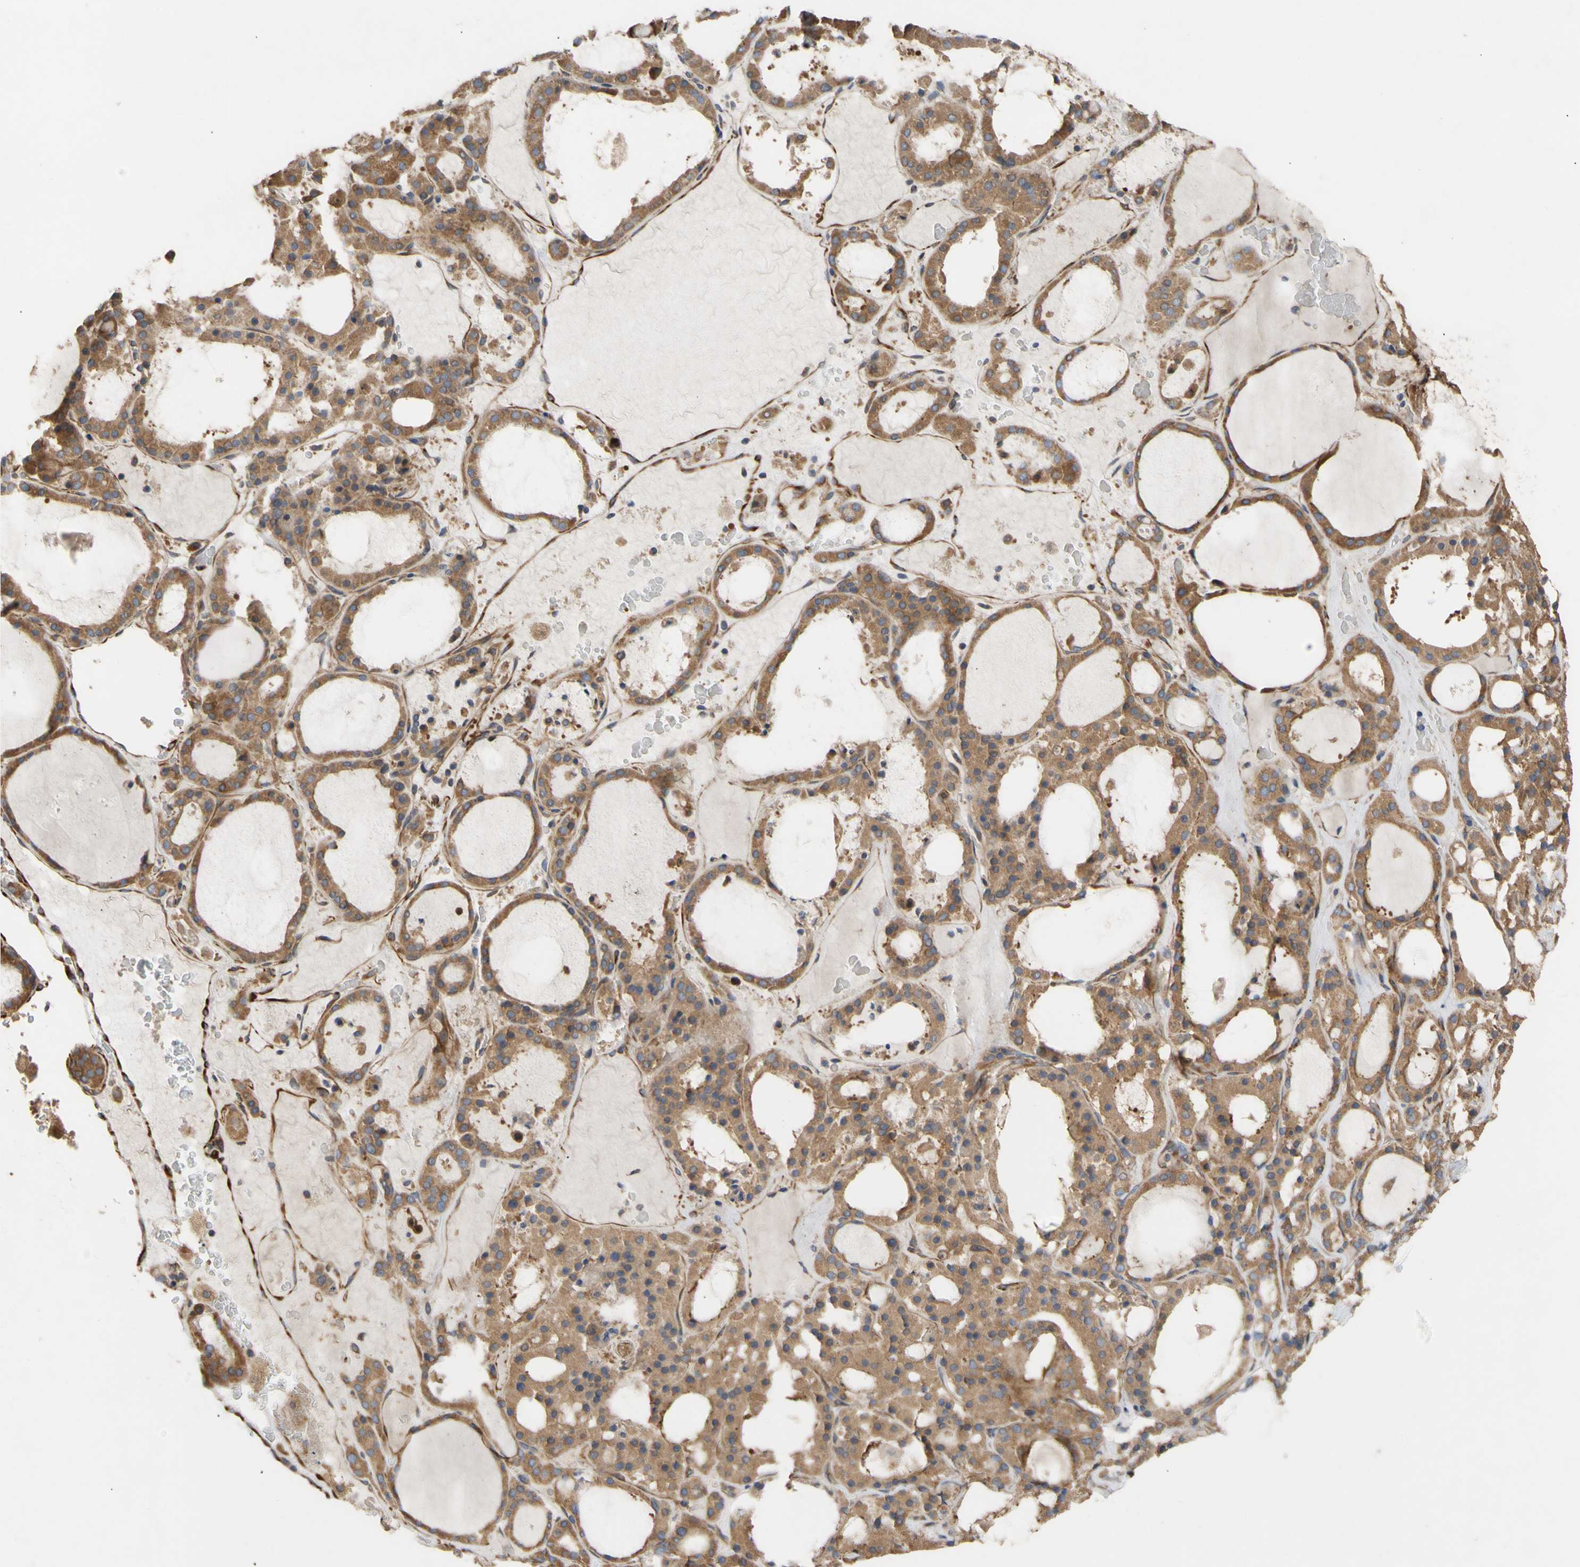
{"staining": {"intensity": "moderate", "quantity": ">75%", "location": "cytoplasmic/membranous"}, "tissue": "thyroid gland", "cell_type": "Glandular cells", "image_type": "normal", "snomed": [{"axis": "morphology", "description": "Normal tissue, NOS"}, {"axis": "morphology", "description": "Carcinoma, NOS"}, {"axis": "topography", "description": "Thyroid gland"}], "caption": "Immunohistochemical staining of benign human thyroid gland exhibits >75% levels of moderate cytoplasmic/membranous protein positivity in about >75% of glandular cells. Using DAB (3,3'-diaminobenzidine) (brown) and hematoxylin (blue) stains, captured at high magnification using brightfield microscopy.", "gene": "EIF2S3", "patient": {"sex": "female", "age": 86}}